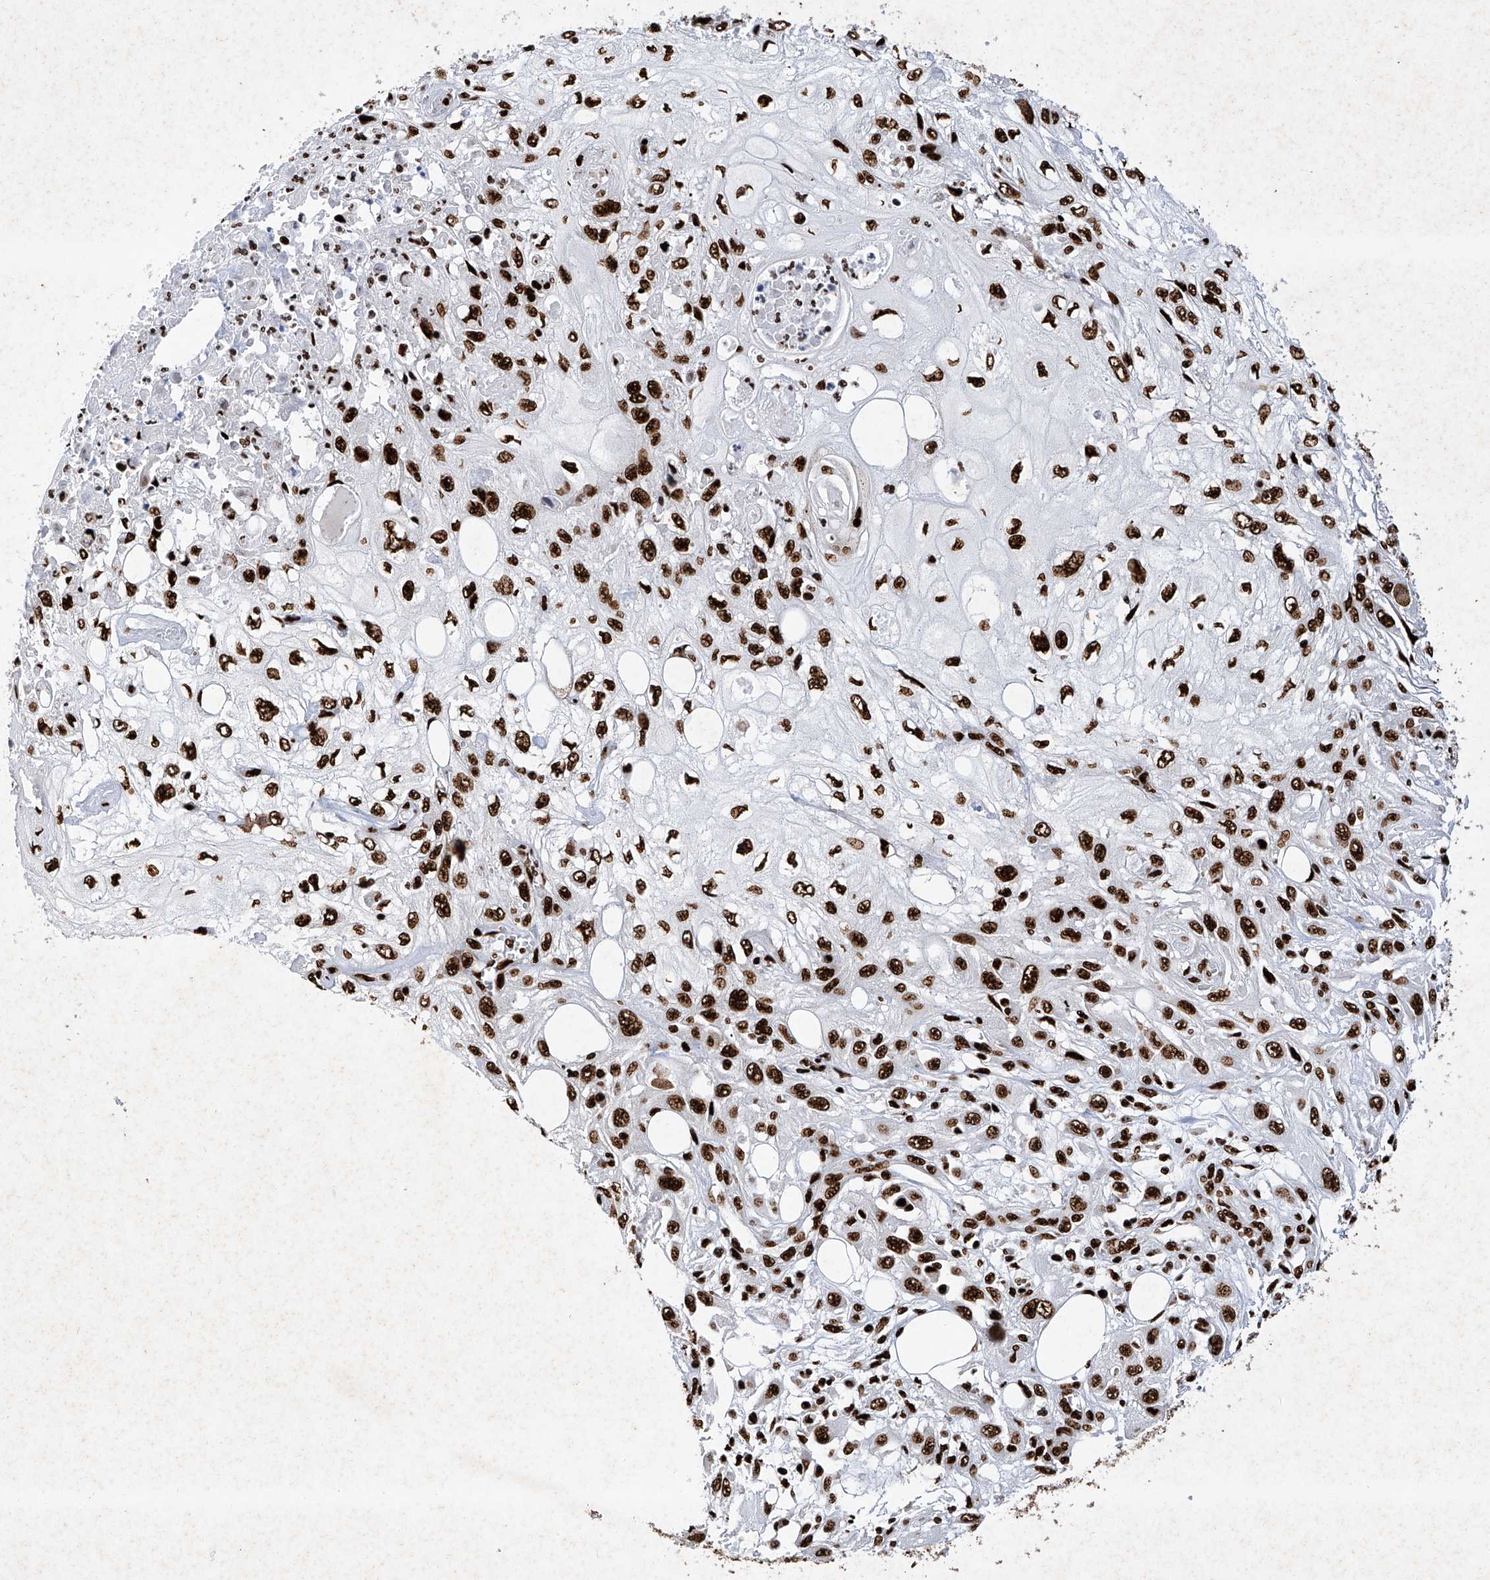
{"staining": {"intensity": "strong", "quantity": ">75%", "location": "nuclear"}, "tissue": "skin cancer", "cell_type": "Tumor cells", "image_type": "cancer", "snomed": [{"axis": "morphology", "description": "Squamous cell carcinoma, NOS"}, {"axis": "topography", "description": "Skin"}], "caption": "About >75% of tumor cells in skin cancer (squamous cell carcinoma) exhibit strong nuclear protein staining as visualized by brown immunohistochemical staining.", "gene": "SRSF6", "patient": {"sex": "male", "age": 75}}